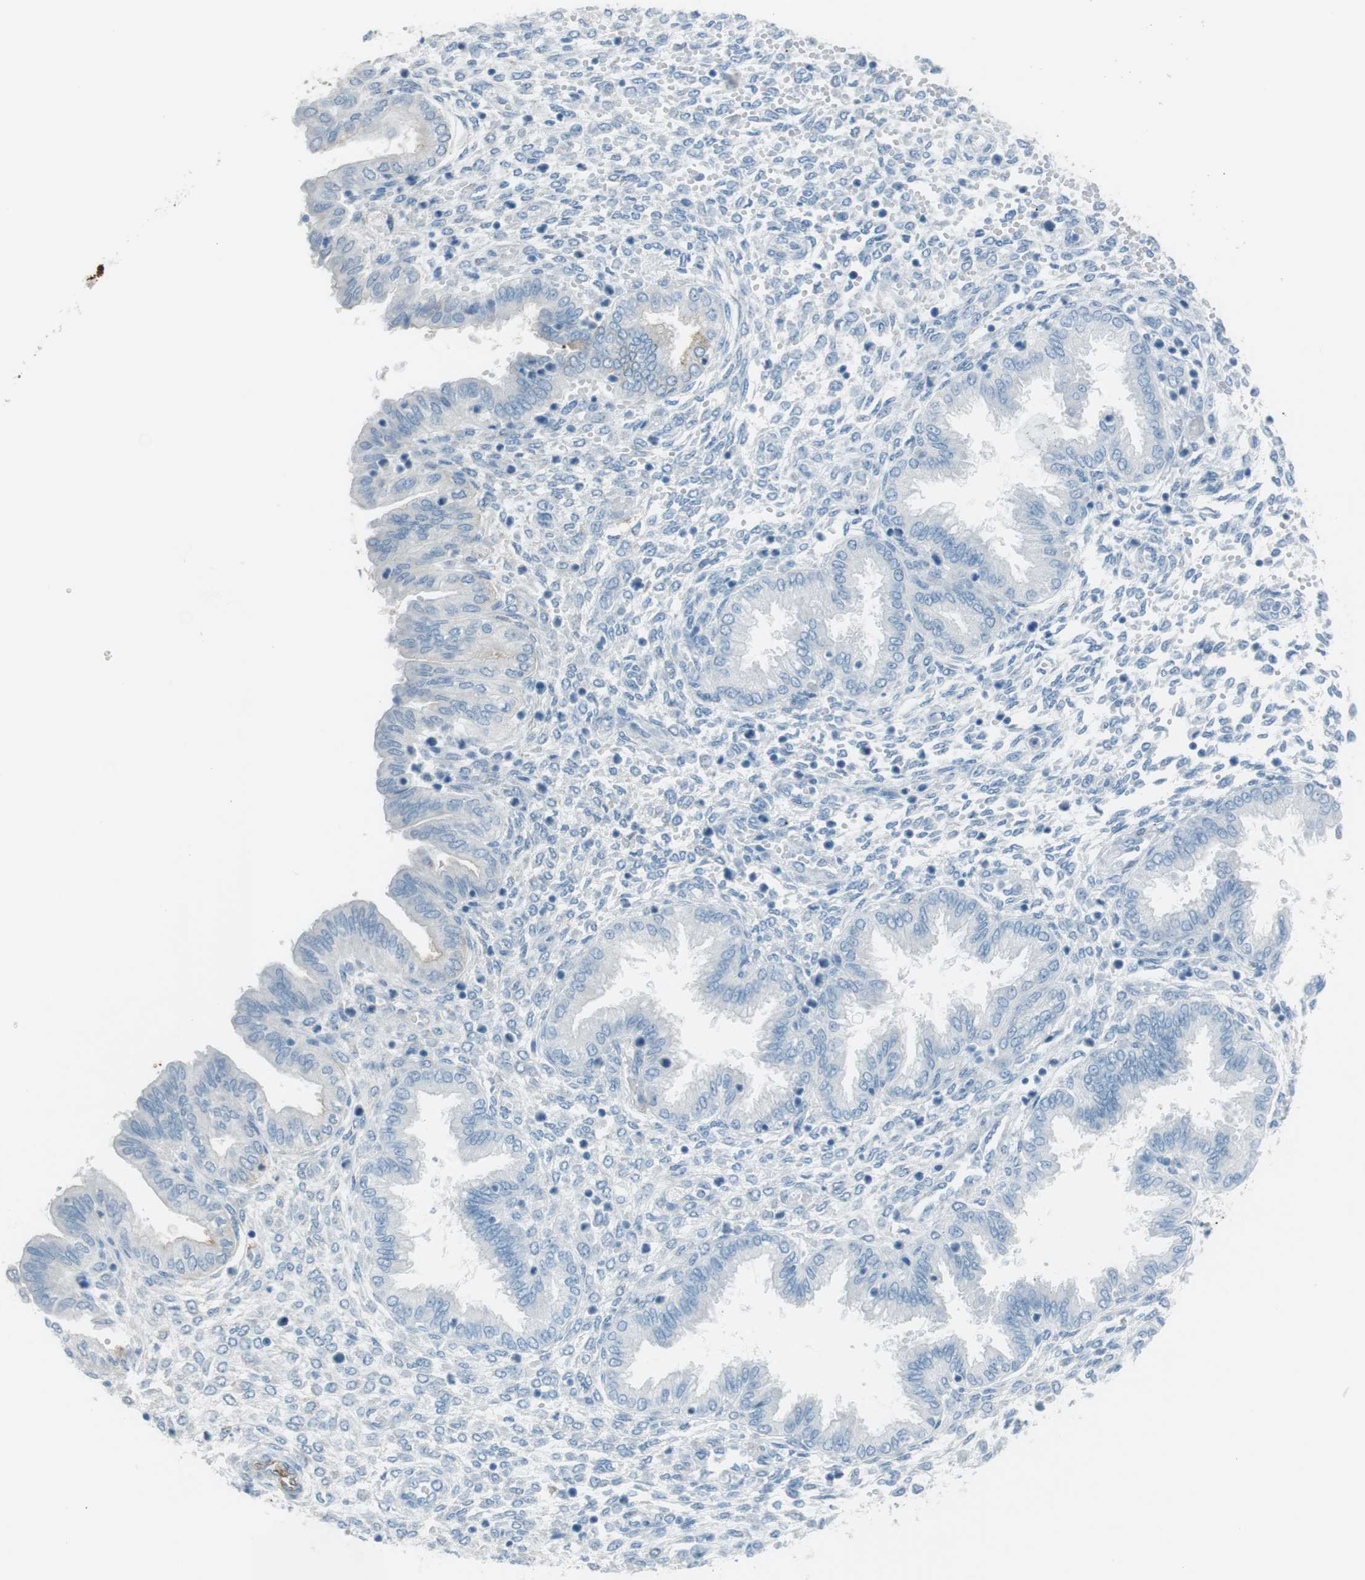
{"staining": {"intensity": "negative", "quantity": "none", "location": "none"}, "tissue": "endometrium", "cell_type": "Cells in endometrial stroma", "image_type": "normal", "snomed": [{"axis": "morphology", "description": "Normal tissue, NOS"}, {"axis": "topography", "description": "Endometrium"}], "caption": "Immunohistochemistry (IHC) photomicrograph of normal human endometrium stained for a protein (brown), which demonstrates no staining in cells in endometrial stroma.", "gene": "TUBB2A", "patient": {"sex": "female", "age": 33}}